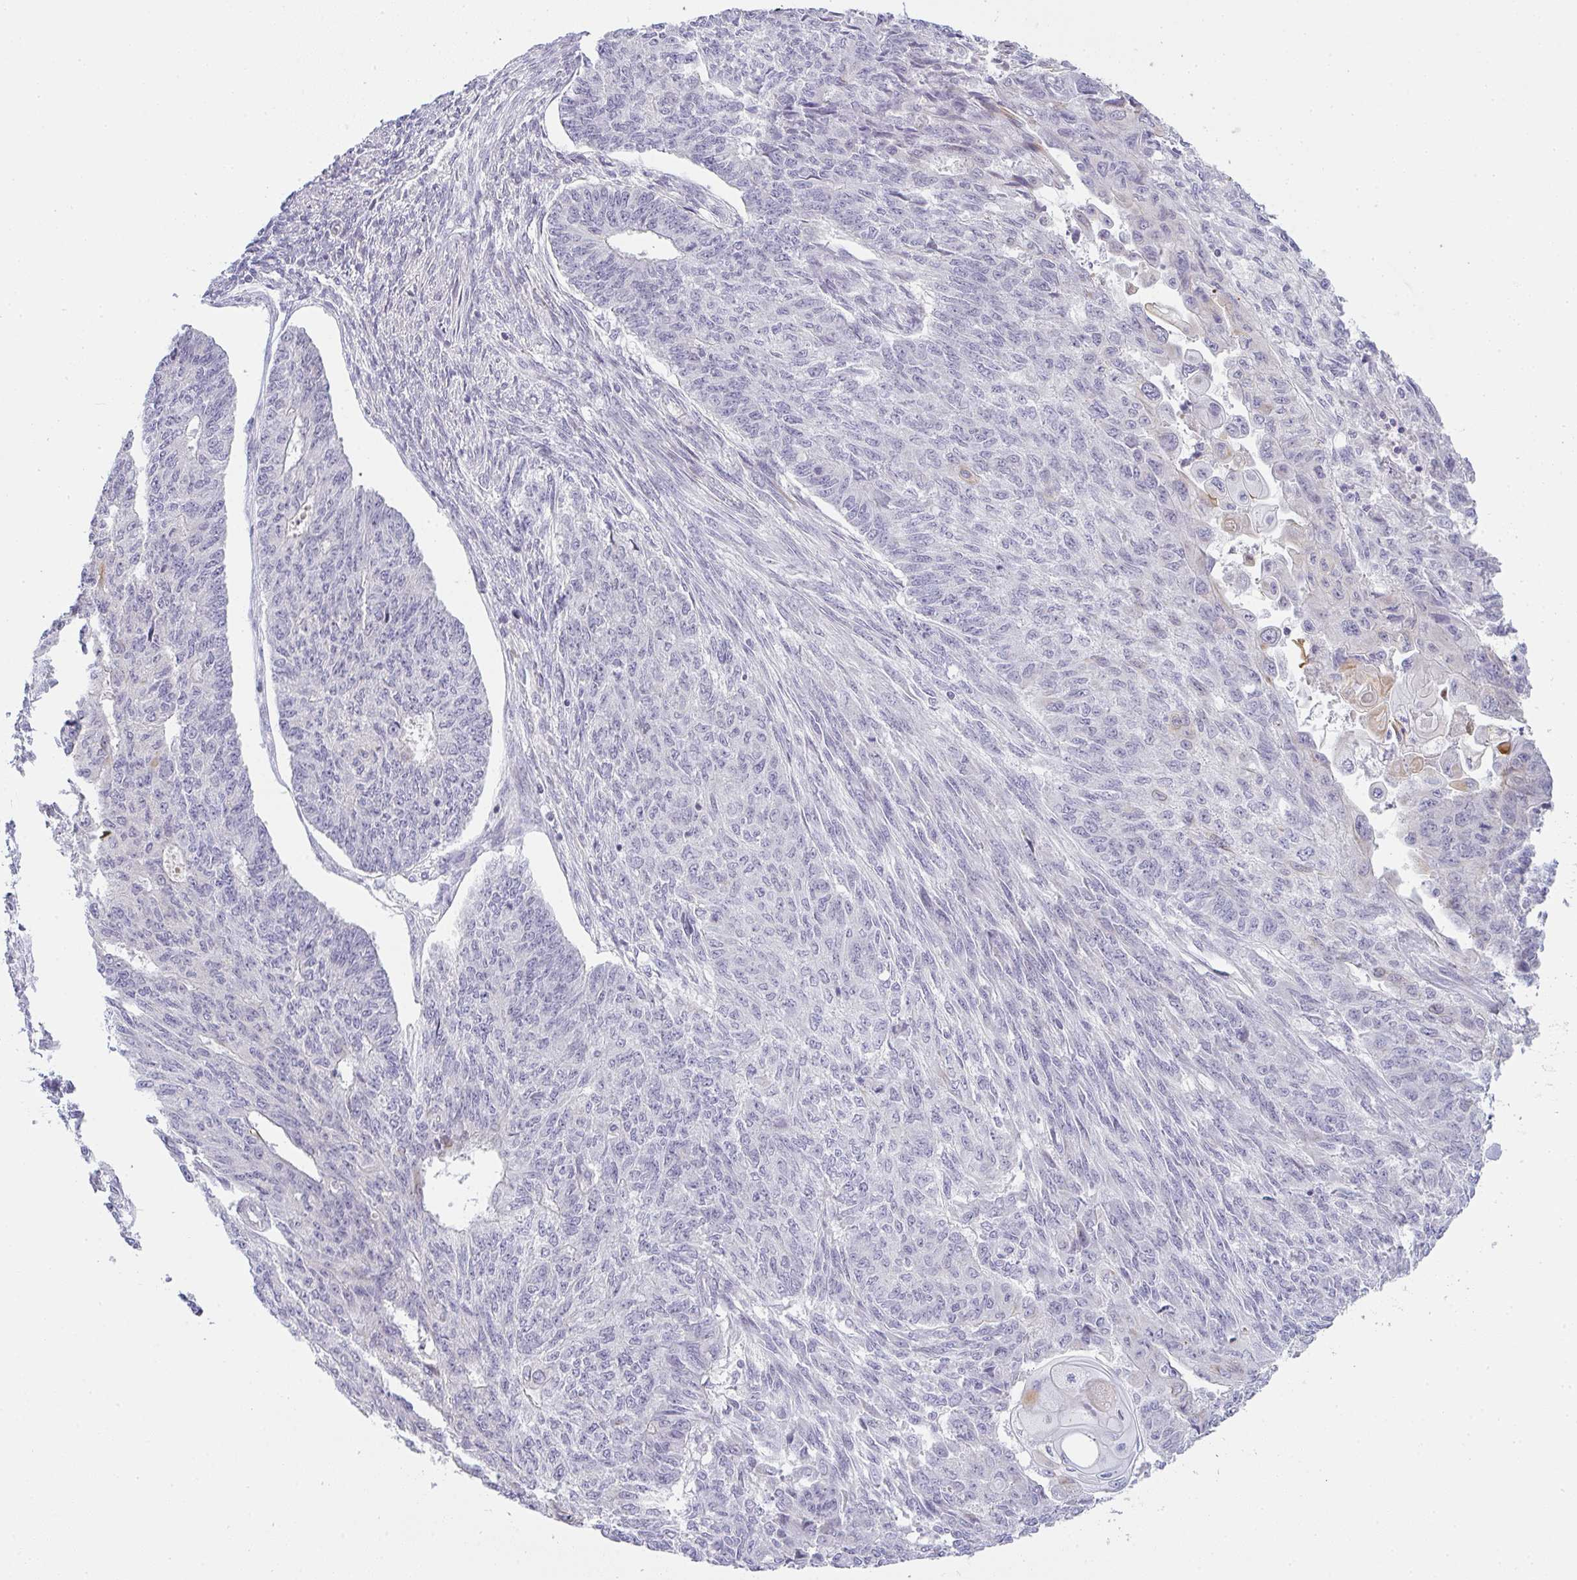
{"staining": {"intensity": "negative", "quantity": "none", "location": "none"}, "tissue": "endometrial cancer", "cell_type": "Tumor cells", "image_type": "cancer", "snomed": [{"axis": "morphology", "description": "Adenocarcinoma, NOS"}, {"axis": "topography", "description": "Endometrium"}], "caption": "The immunohistochemistry (IHC) histopathology image has no significant positivity in tumor cells of adenocarcinoma (endometrial) tissue. The staining was performed using DAB to visualize the protein expression in brown, while the nuclei were stained in blue with hematoxylin (Magnification: 20x).", "gene": "SIRPB2", "patient": {"sex": "female", "age": 32}}